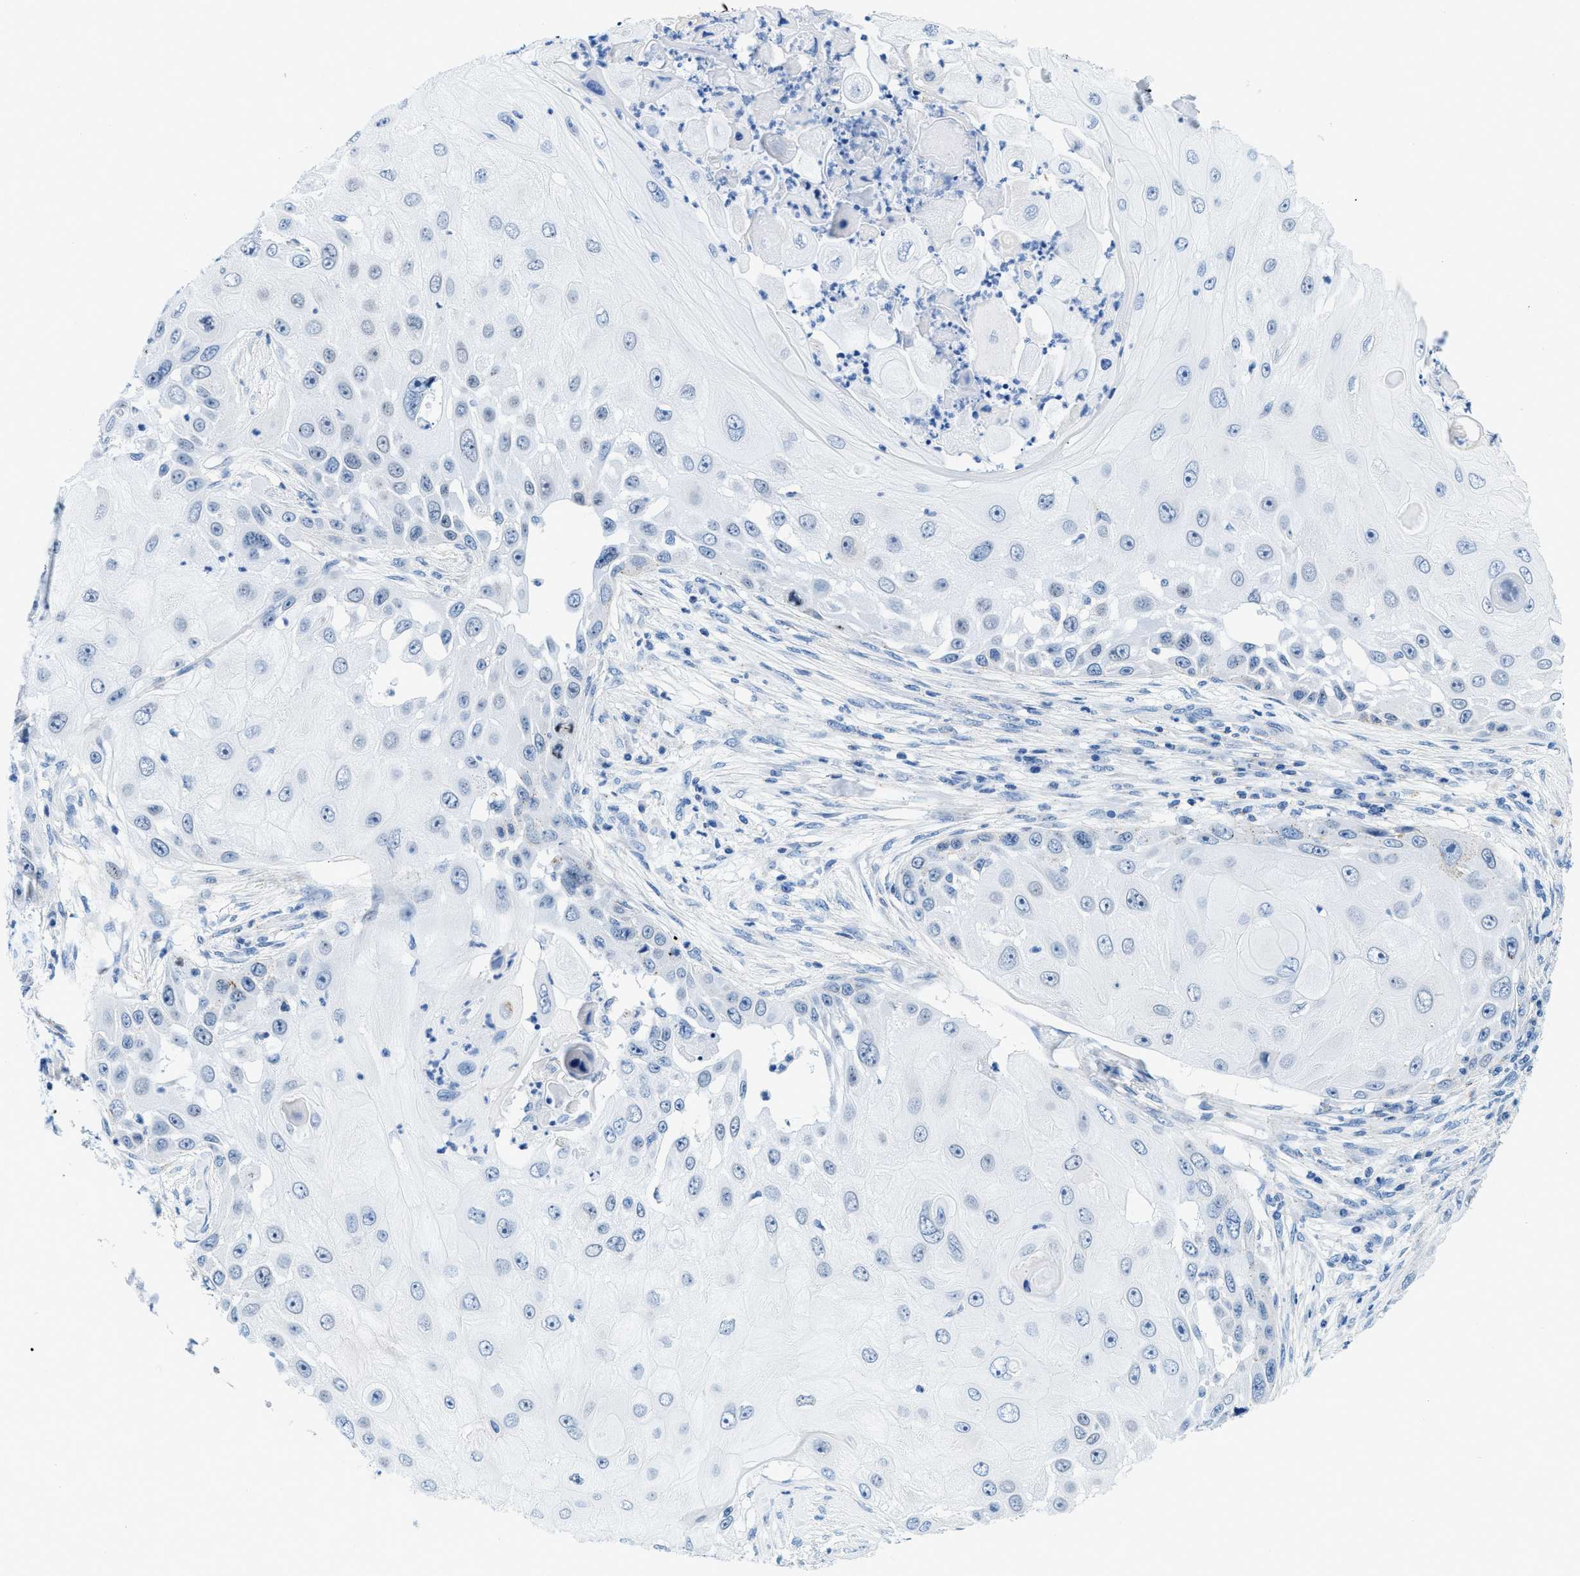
{"staining": {"intensity": "negative", "quantity": "none", "location": "none"}, "tissue": "skin cancer", "cell_type": "Tumor cells", "image_type": "cancer", "snomed": [{"axis": "morphology", "description": "Squamous cell carcinoma, NOS"}, {"axis": "topography", "description": "Skin"}], "caption": "High magnification brightfield microscopy of squamous cell carcinoma (skin) stained with DAB (3,3'-diaminobenzidine) (brown) and counterstained with hematoxylin (blue): tumor cells show no significant positivity.", "gene": "FDCSP", "patient": {"sex": "female", "age": 44}}